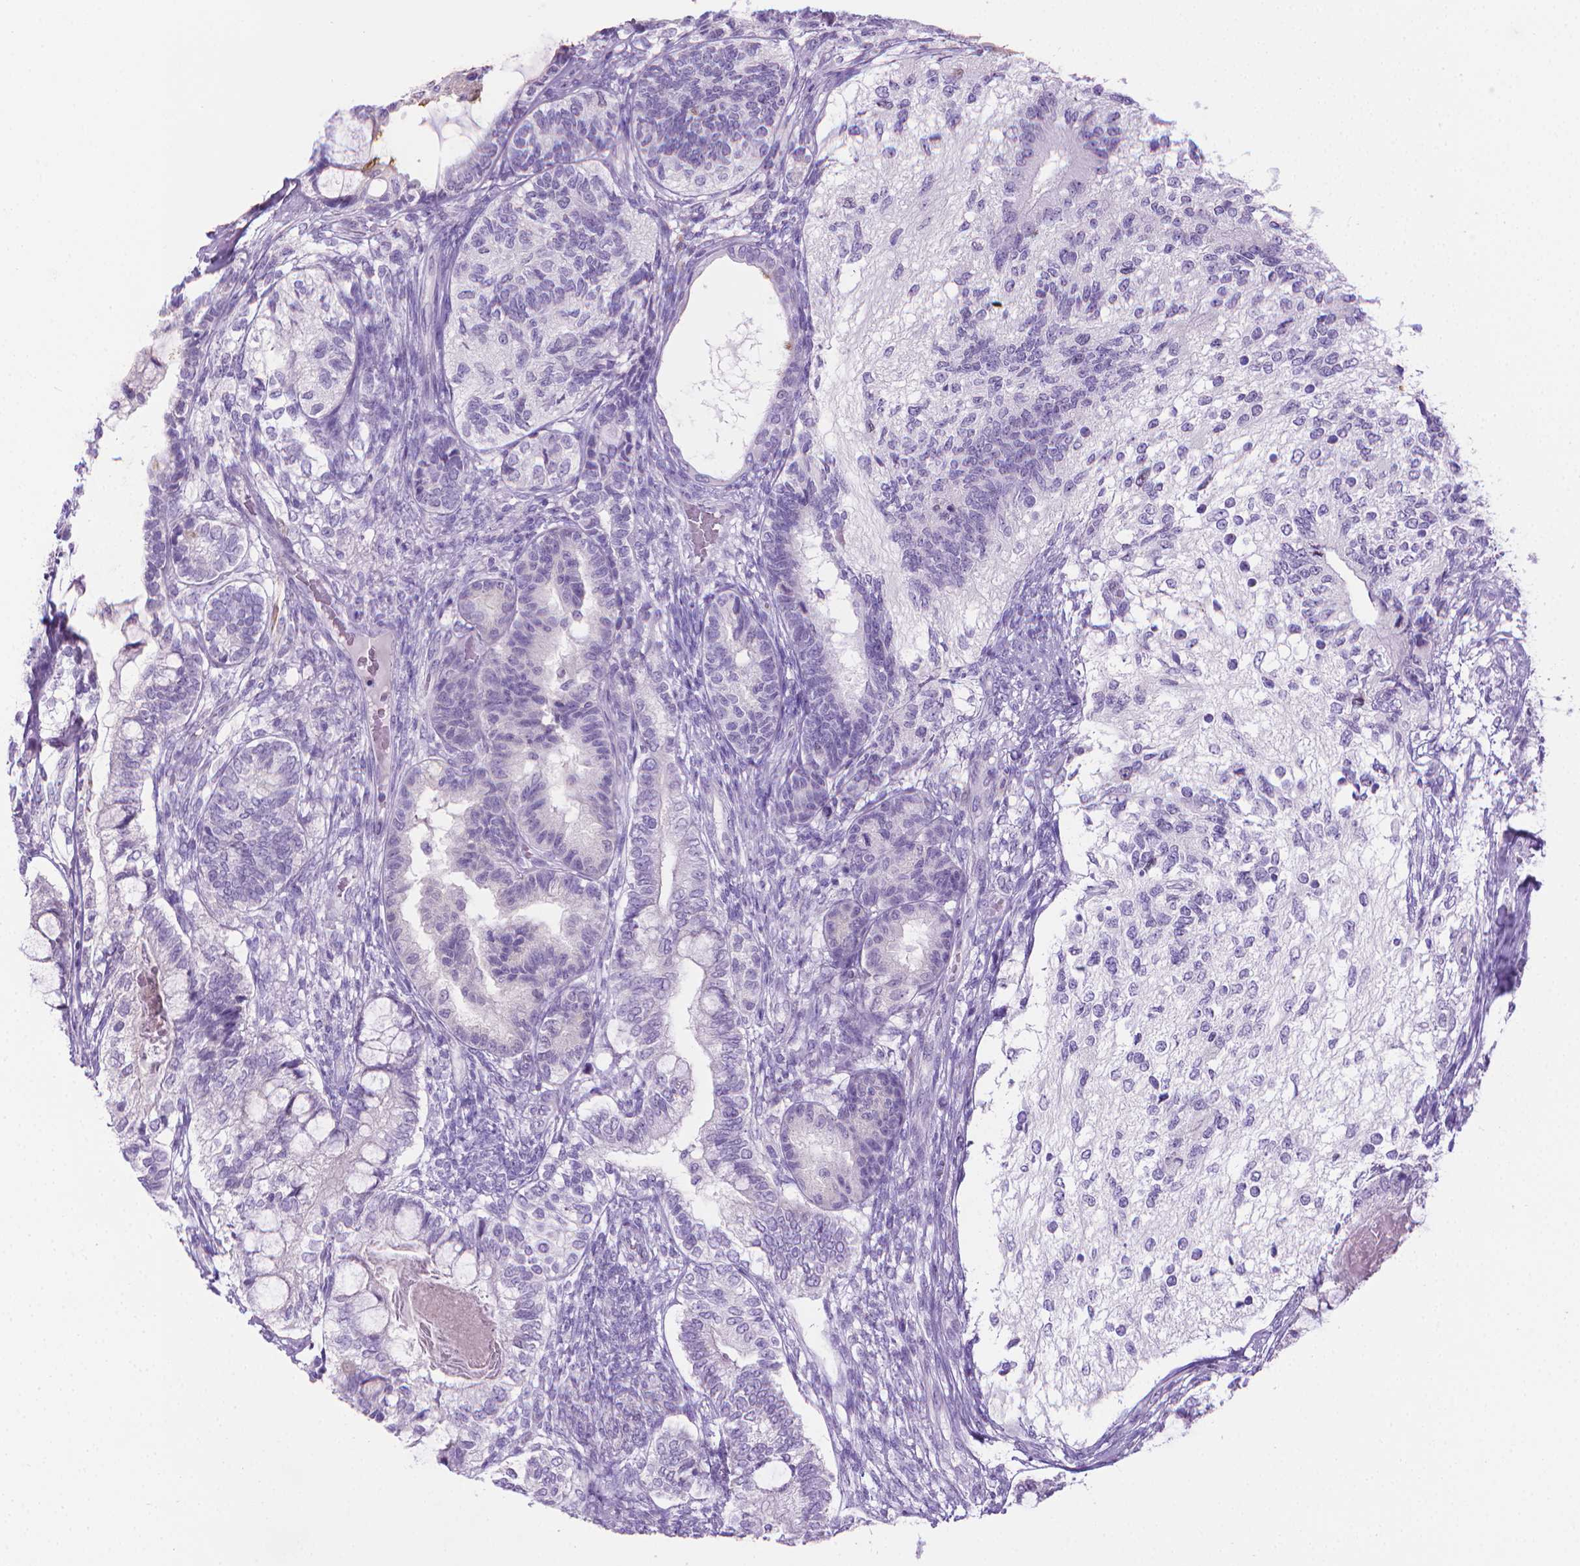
{"staining": {"intensity": "negative", "quantity": "none", "location": "none"}, "tissue": "testis cancer", "cell_type": "Tumor cells", "image_type": "cancer", "snomed": [{"axis": "morphology", "description": "Seminoma, NOS"}, {"axis": "morphology", "description": "Carcinoma, Embryonal, NOS"}, {"axis": "topography", "description": "Testis"}], "caption": "Immunohistochemistry (IHC) photomicrograph of neoplastic tissue: human testis cancer stained with DAB shows no significant protein expression in tumor cells.", "gene": "SPAG6", "patient": {"sex": "male", "age": 41}}